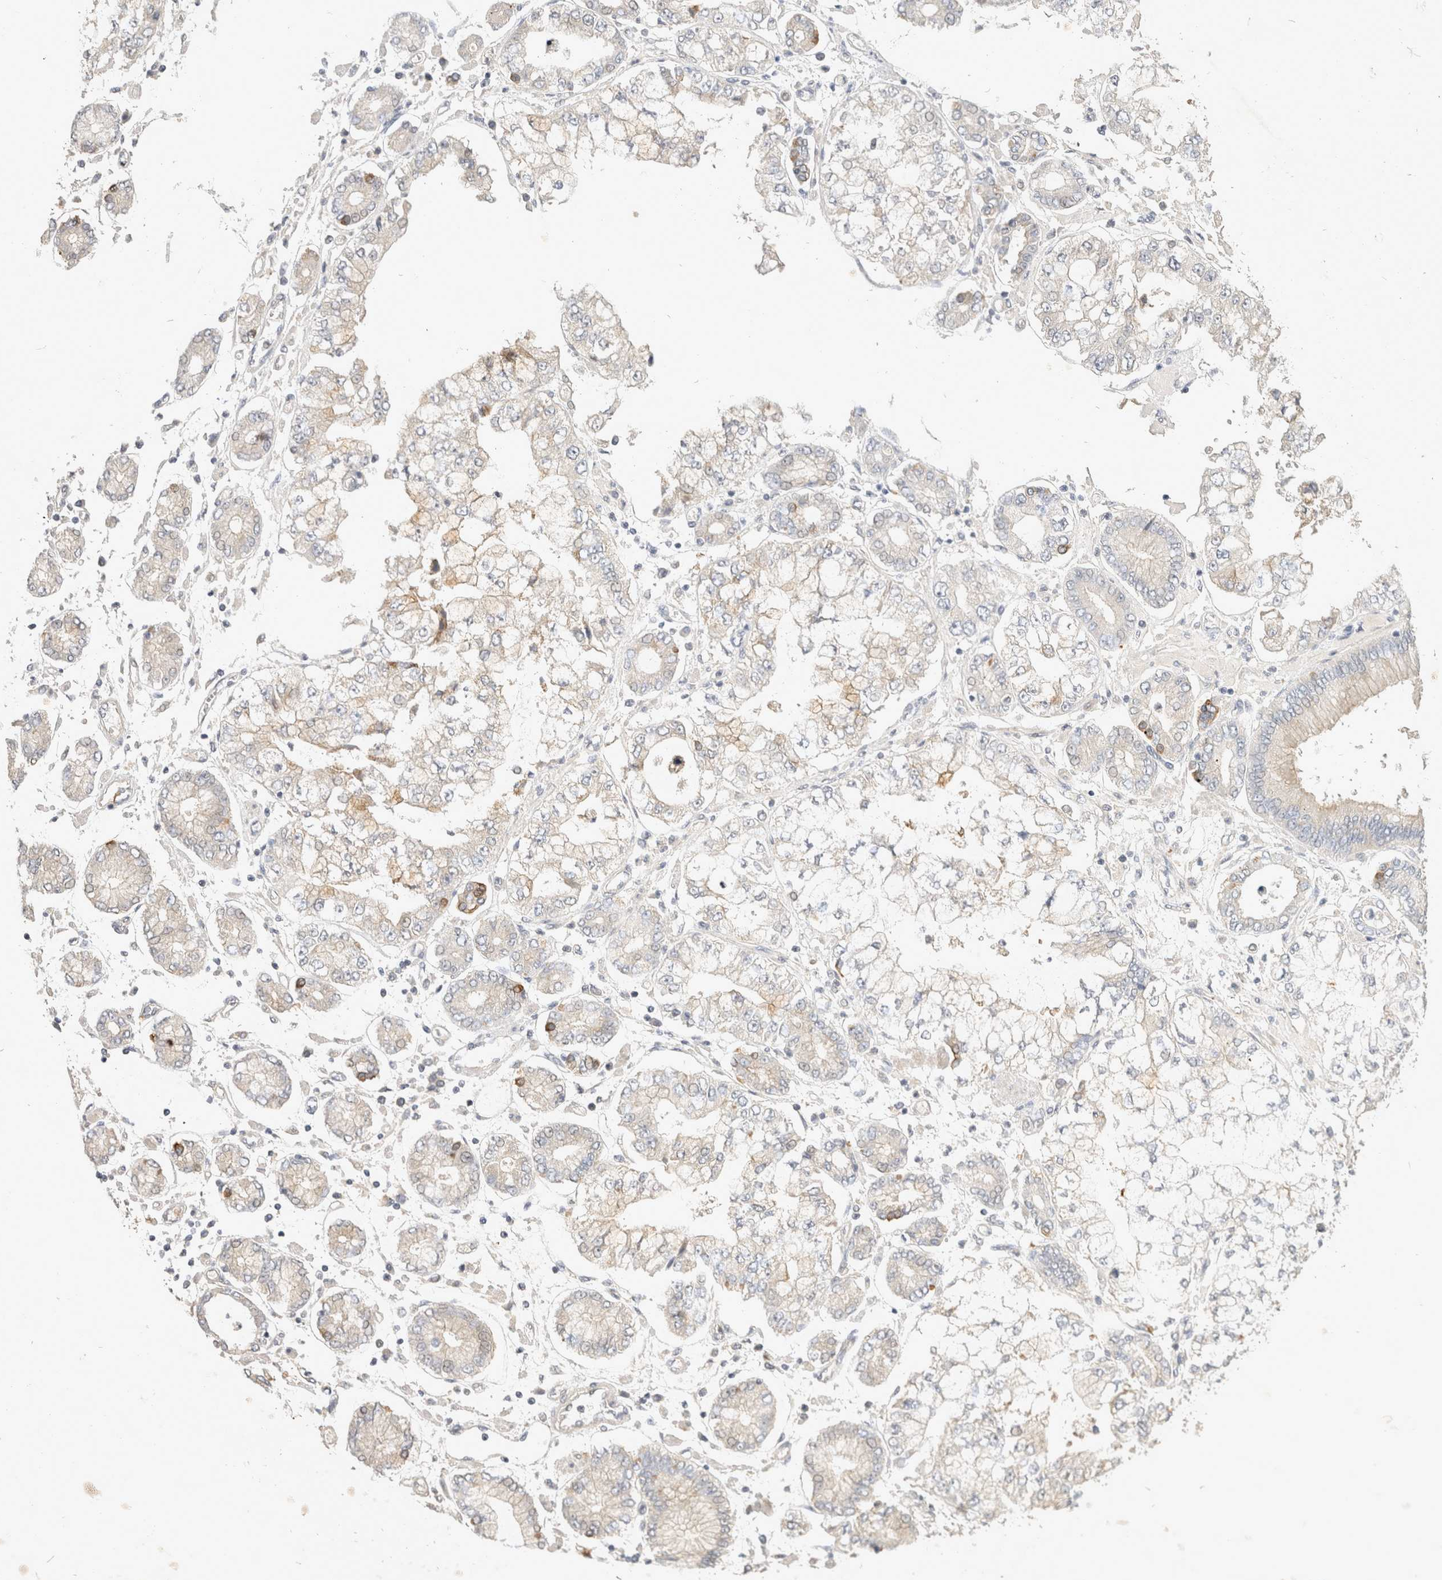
{"staining": {"intensity": "weak", "quantity": "<25%", "location": "cytoplasmic/membranous"}, "tissue": "stomach cancer", "cell_type": "Tumor cells", "image_type": "cancer", "snomed": [{"axis": "morphology", "description": "Adenocarcinoma, NOS"}, {"axis": "topography", "description": "Stomach"}], "caption": "This is an immunohistochemistry image of stomach cancer (adenocarcinoma). There is no staining in tumor cells.", "gene": "TOM1L2", "patient": {"sex": "male", "age": 76}}